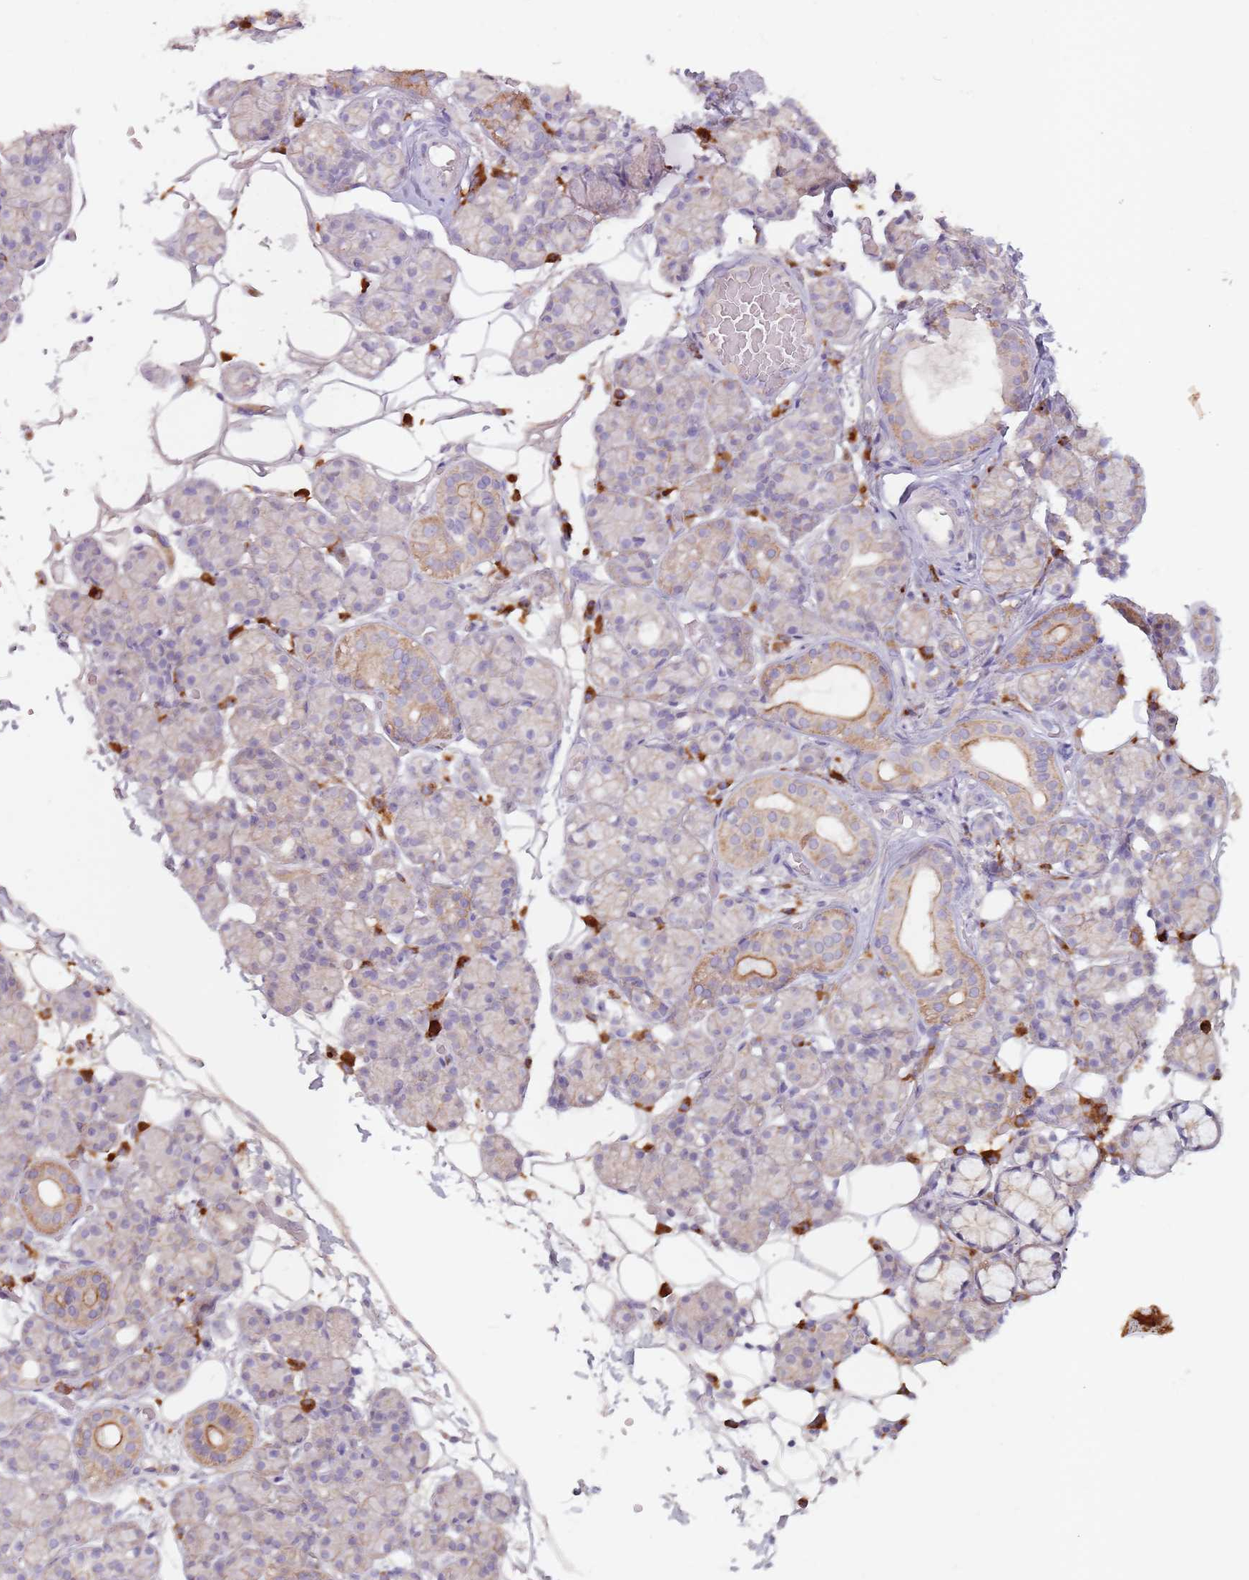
{"staining": {"intensity": "moderate", "quantity": "<25%", "location": "cytoplasmic/membranous"}, "tissue": "salivary gland", "cell_type": "Glandular cells", "image_type": "normal", "snomed": [{"axis": "morphology", "description": "Normal tissue, NOS"}, {"axis": "topography", "description": "Salivary gland"}], "caption": "The histopathology image demonstrates a brown stain indicating the presence of a protein in the cytoplasmic/membranous of glandular cells in salivary gland. (DAB IHC, brown staining for protein, blue staining for nuclei).", "gene": "STYK1", "patient": {"sex": "male", "age": 63}}